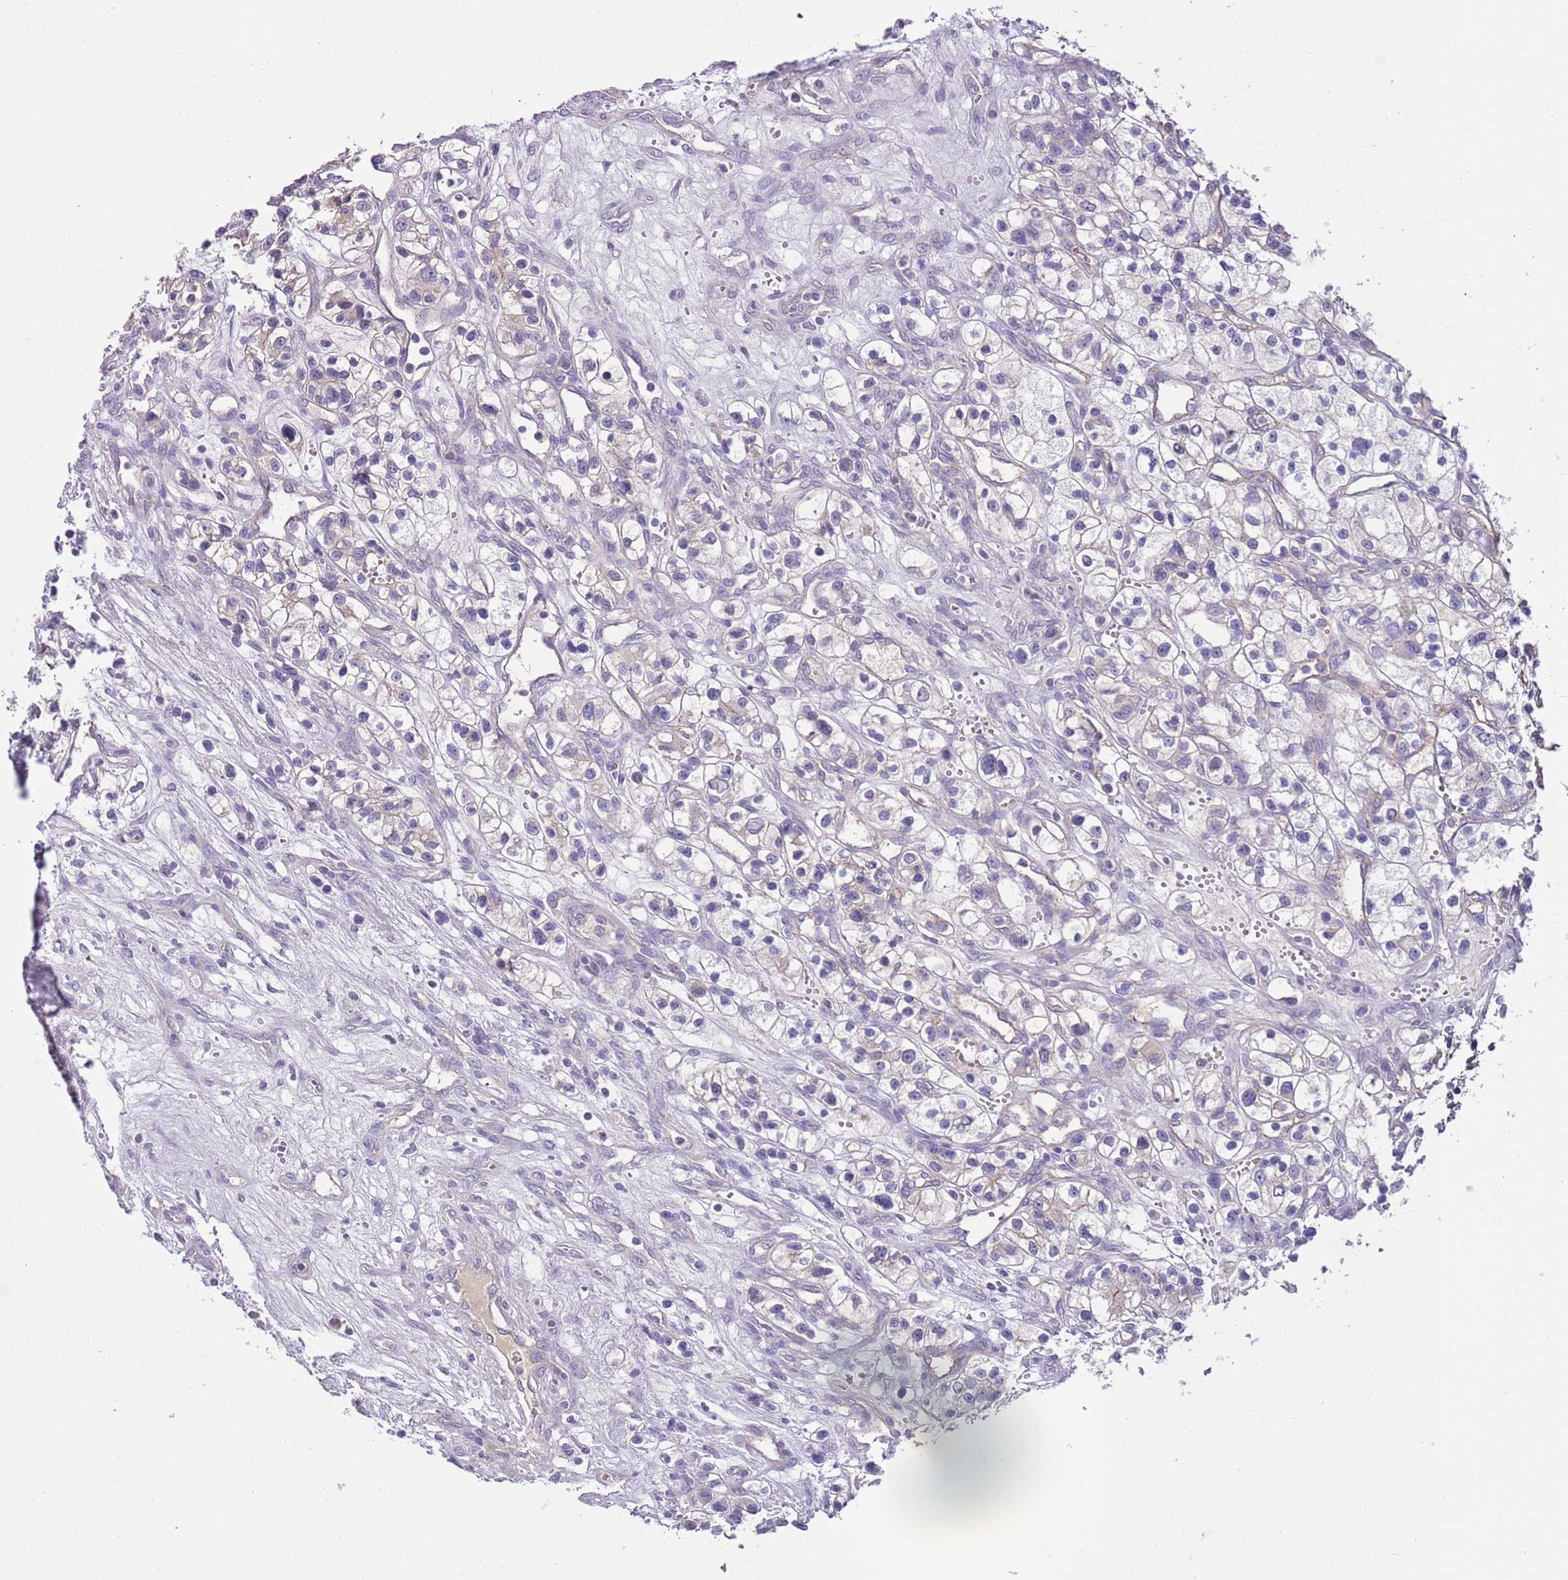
{"staining": {"intensity": "negative", "quantity": "none", "location": "none"}, "tissue": "renal cancer", "cell_type": "Tumor cells", "image_type": "cancer", "snomed": [{"axis": "morphology", "description": "Adenocarcinoma, NOS"}, {"axis": "topography", "description": "Kidney"}], "caption": "A high-resolution histopathology image shows IHC staining of renal adenocarcinoma, which demonstrates no significant expression in tumor cells. The staining was performed using DAB (3,3'-diaminobenzidine) to visualize the protein expression in brown, while the nuclei were stained in blue with hematoxylin (Magnification: 20x).", "gene": "HES3", "patient": {"sex": "female", "age": 57}}